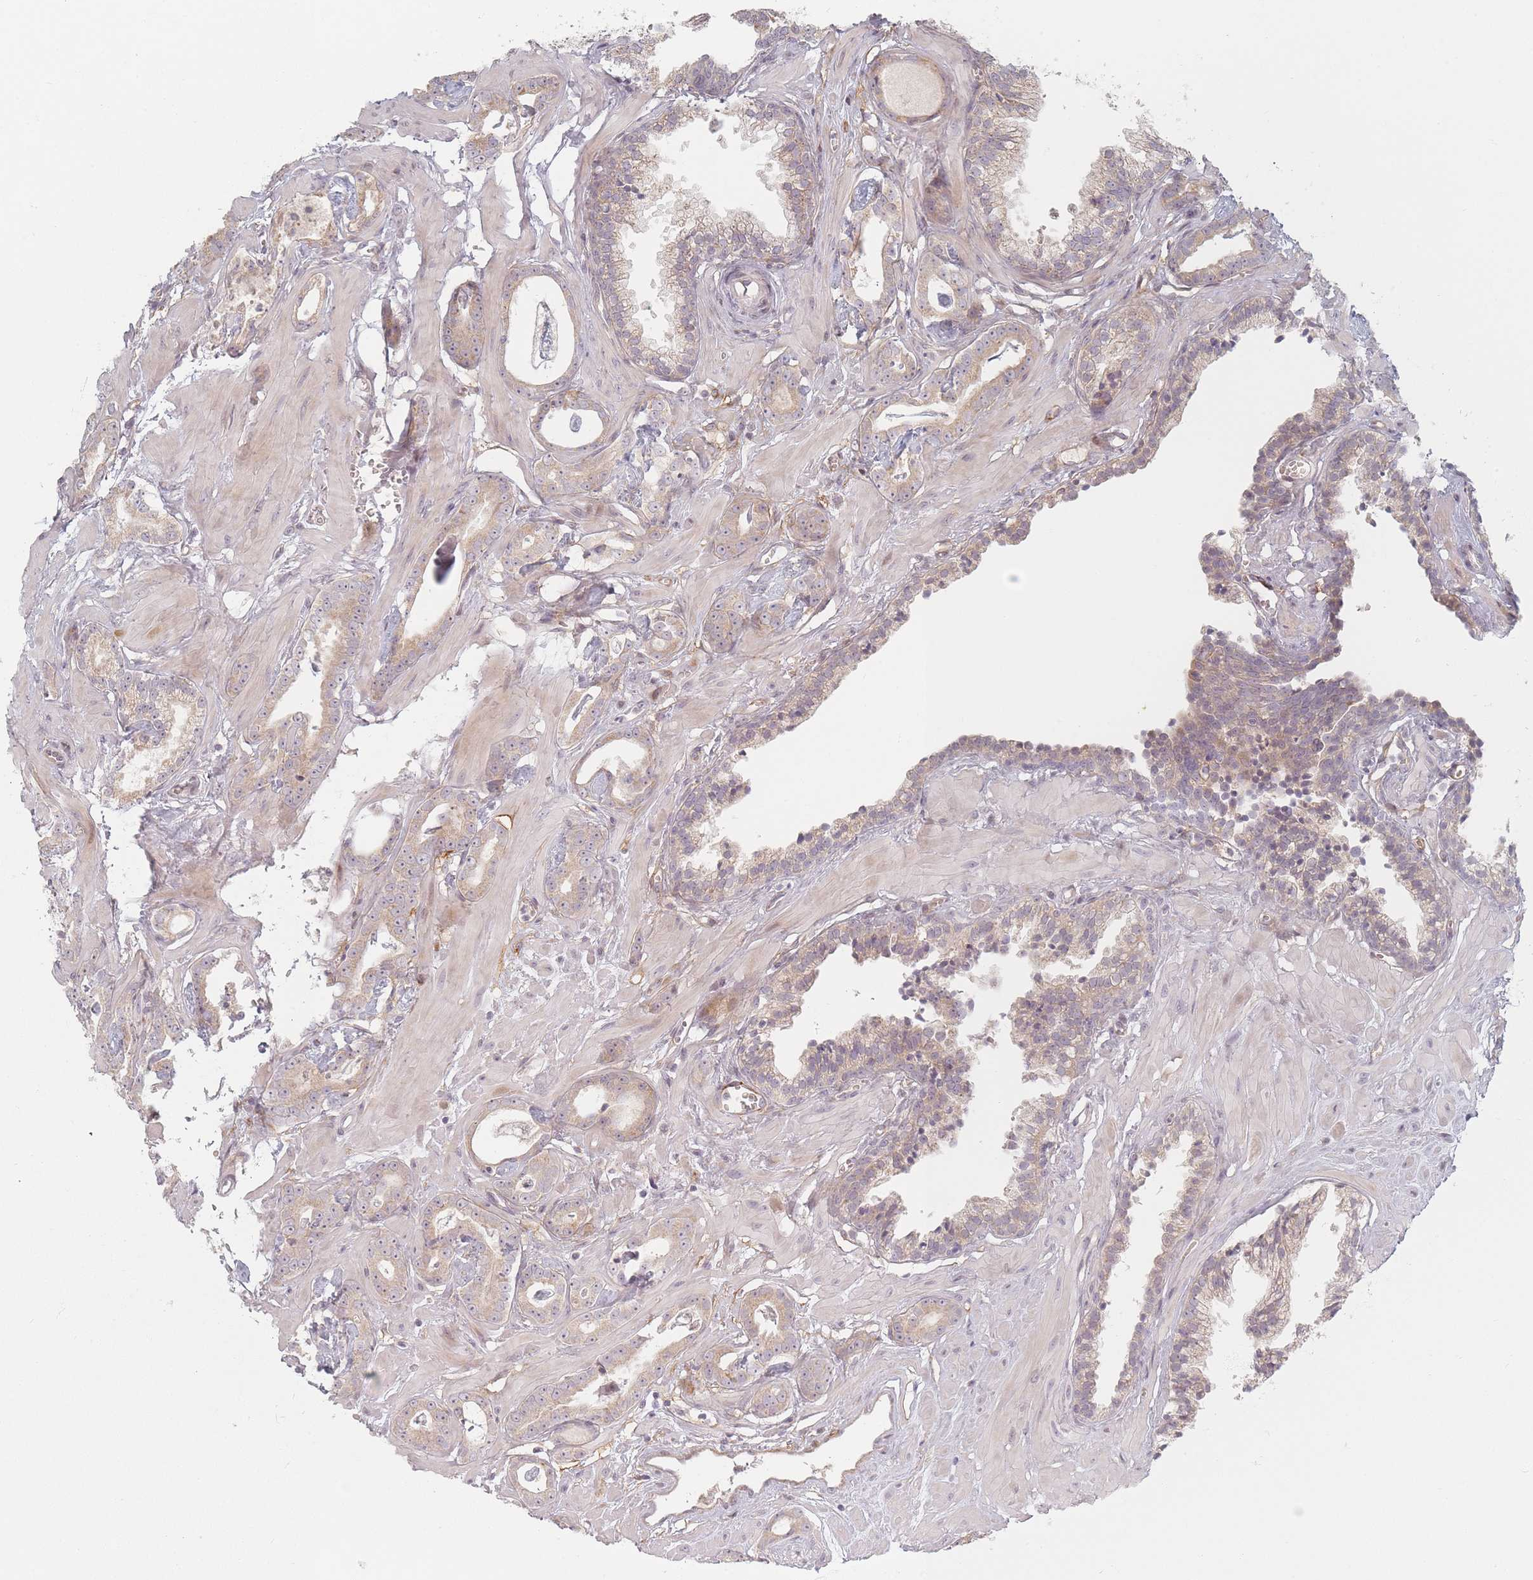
{"staining": {"intensity": "weak", "quantity": ">75%", "location": "cytoplasmic/membranous"}, "tissue": "prostate cancer", "cell_type": "Tumor cells", "image_type": "cancer", "snomed": [{"axis": "morphology", "description": "Adenocarcinoma, Low grade"}, {"axis": "topography", "description": "Prostate"}], "caption": "The micrograph reveals staining of prostate adenocarcinoma (low-grade), revealing weak cytoplasmic/membranous protein positivity (brown color) within tumor cells.", "gene": "ZKSCAN7", "patient": {"sex": "male", "age": 60}}